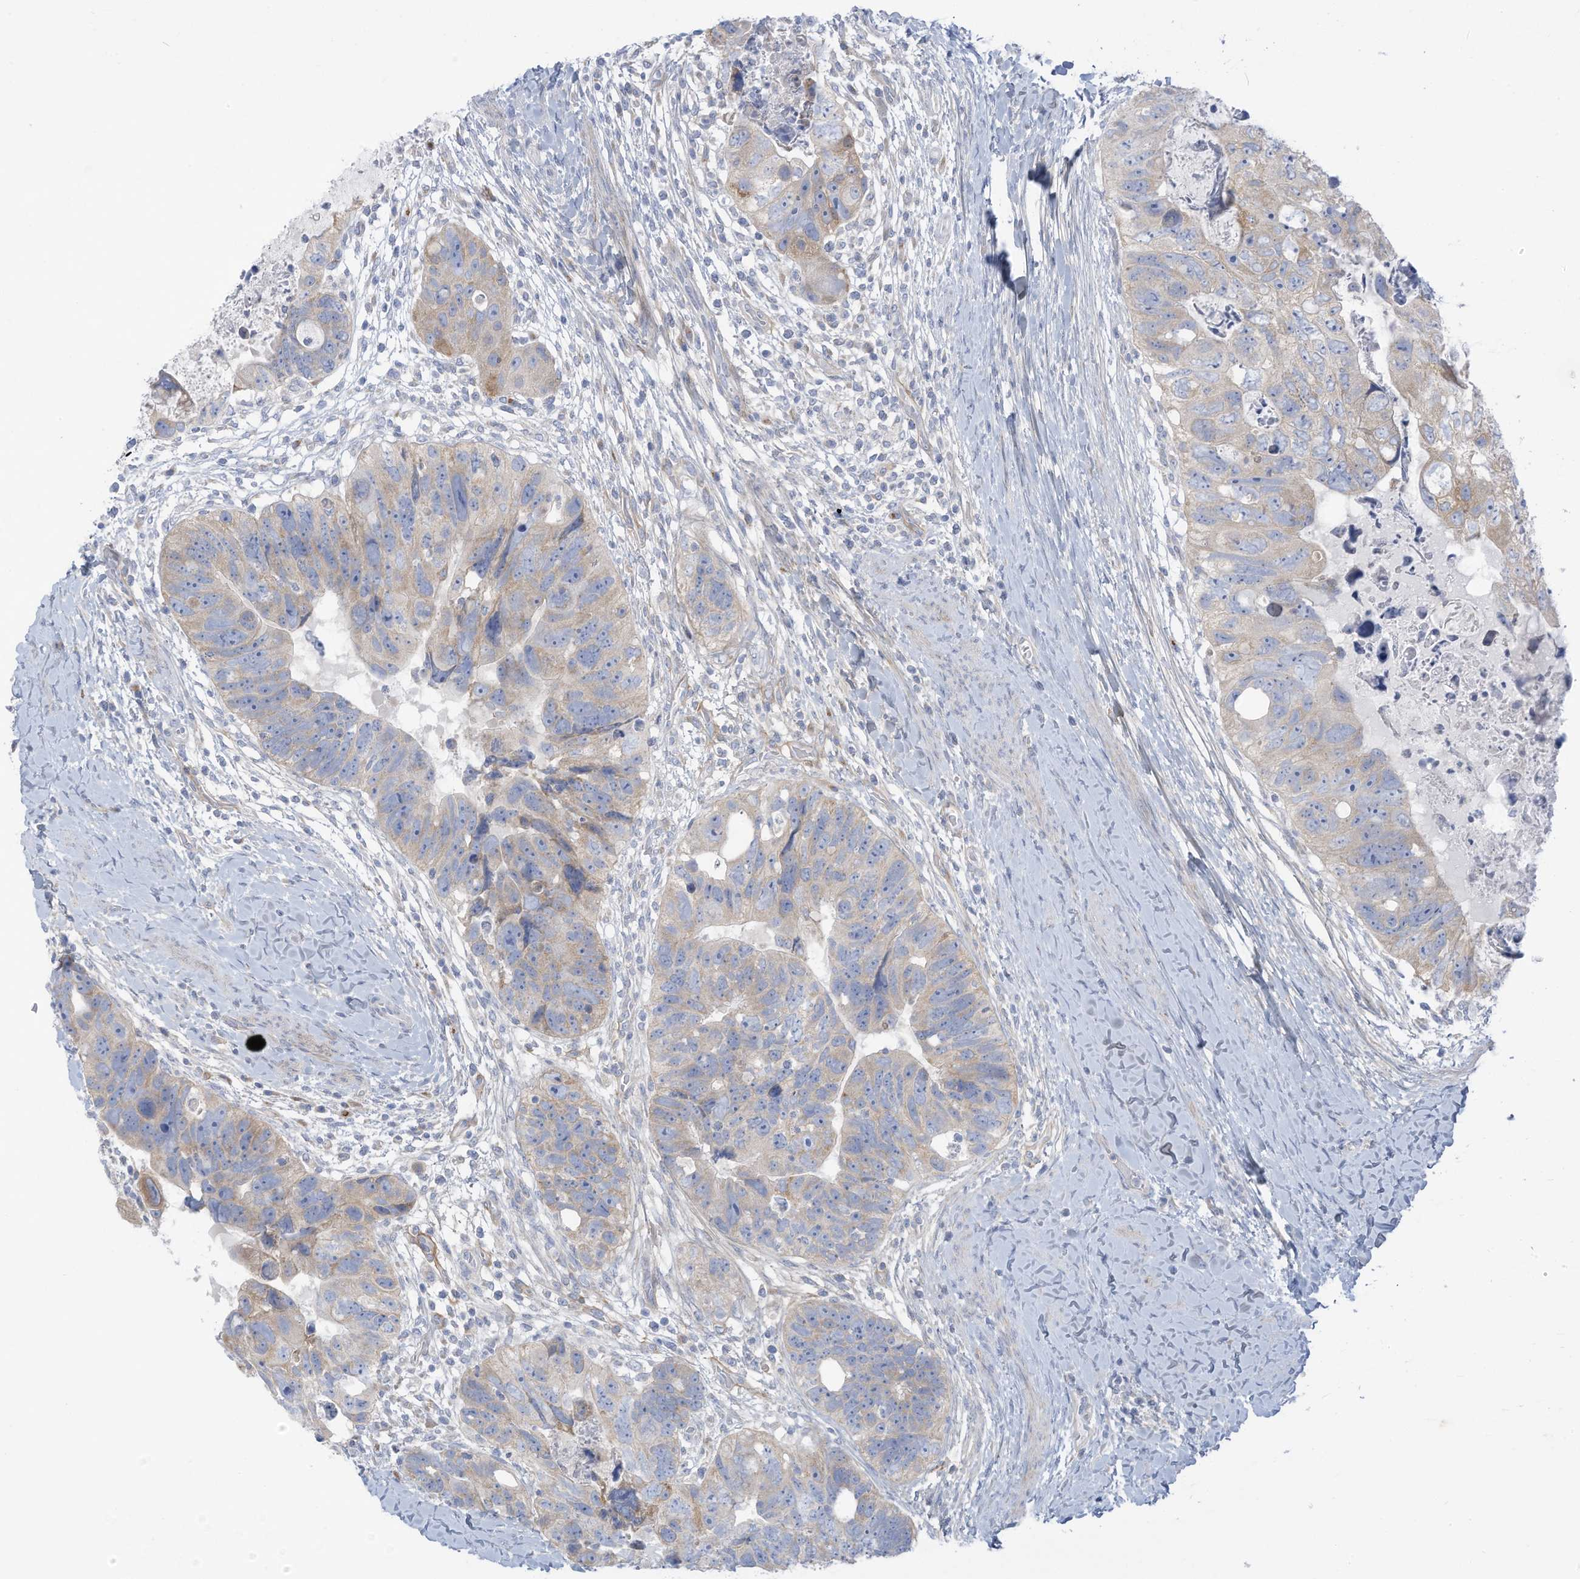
{"staining": {"intensity": "weak", "quantity": "<25%", "location": "cytoplasmic/membranous"}, "tissue": "colorectal cancer", "cell_type": "Tumor cells", "image_type": "cancer", "snomed": [{"axis": "morphology", "description": "Adenocarcinoma, NOS"}, {"axis": "topography", "description": "Rectum"}], "caption": "A histopathology image of human colorectal adenocarcinoma is negative for staining in tumor cells.", "gene": "TRMT2B", "patient": {"sex": "male", "age": 59}}